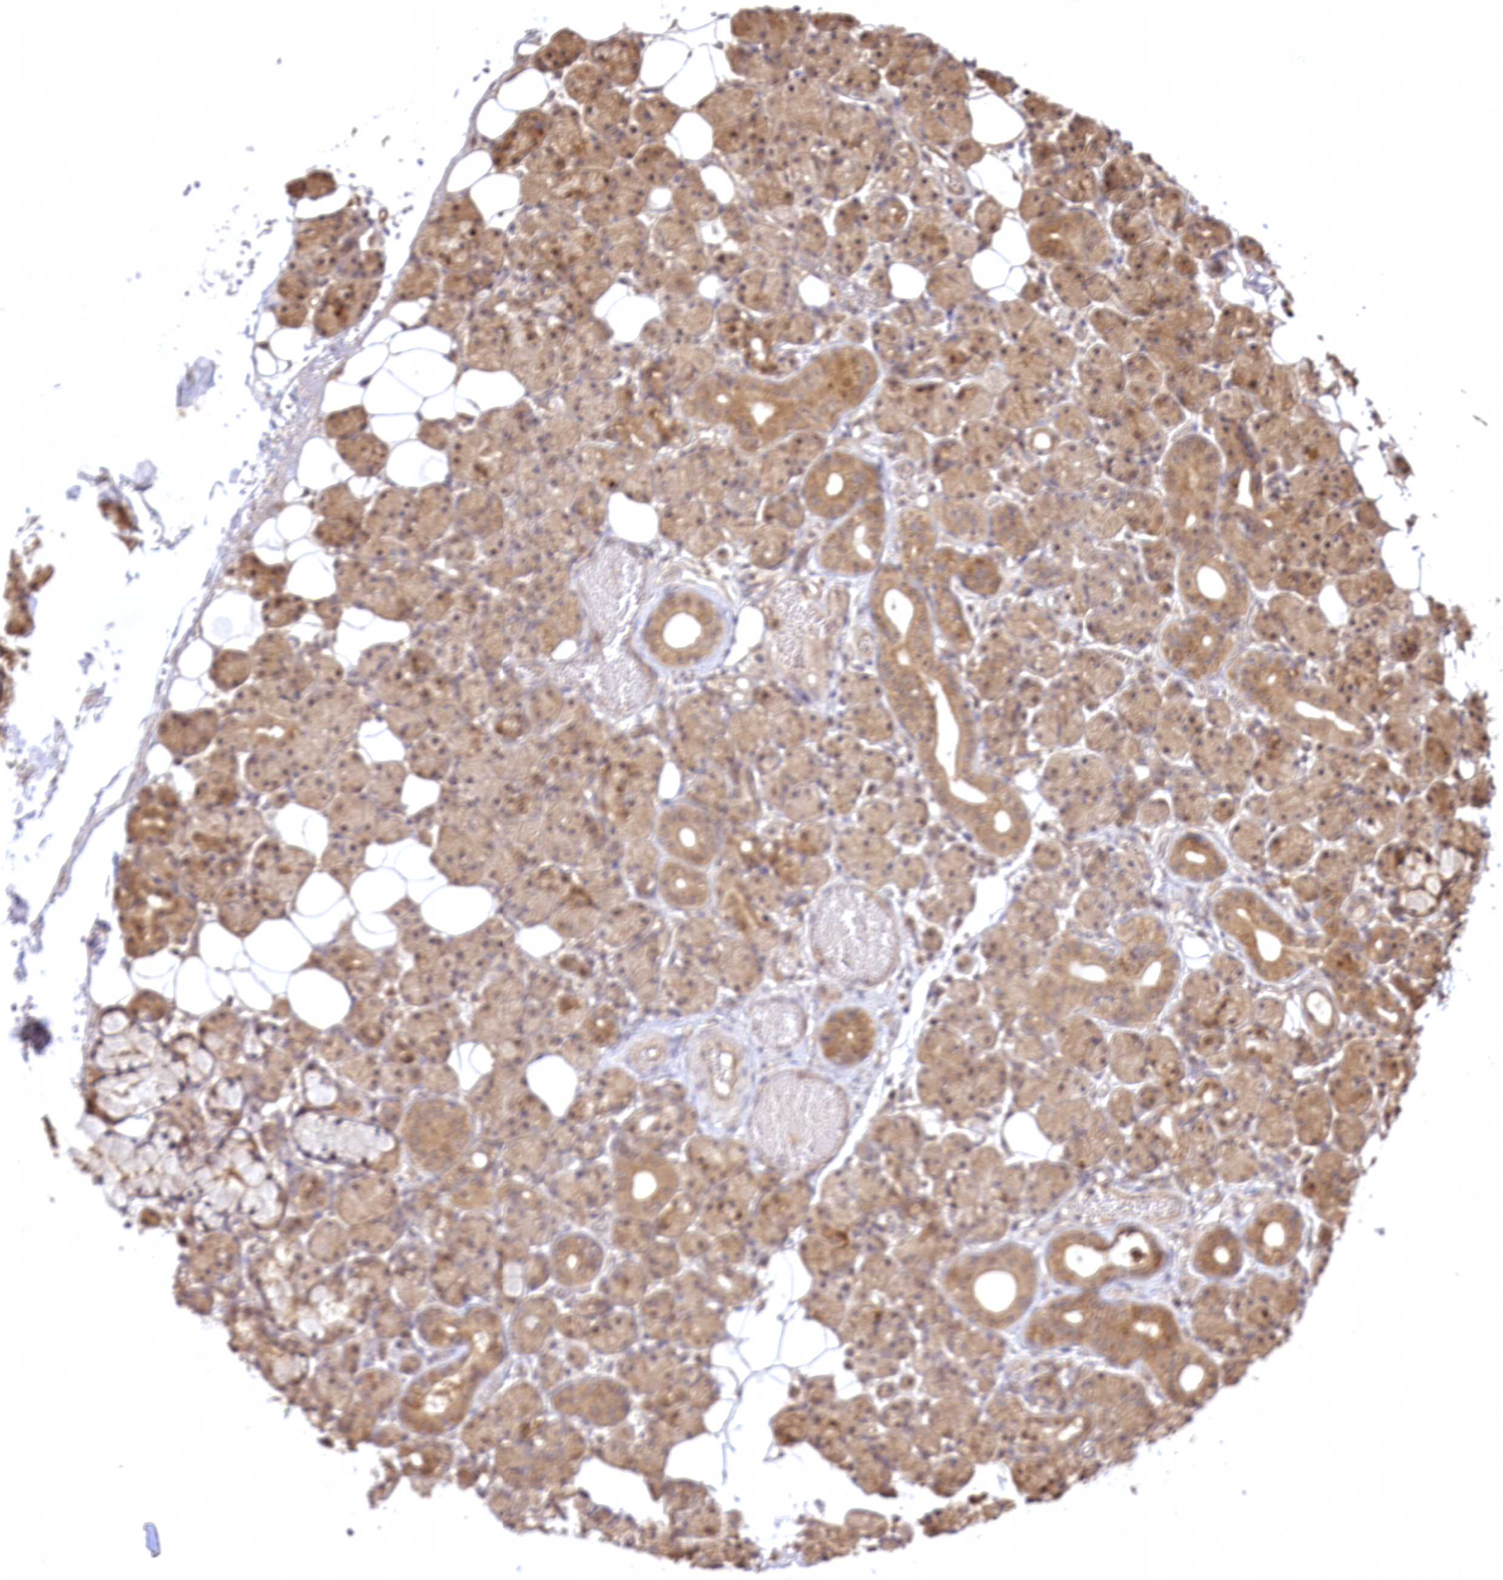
{"staining": {"intensity": "moderate", "quantity": ">75%", "location": "cytoplasmic/membranous,nuclear"}, "tissue": "salivary gland", "cell_type": "Glandular cells", "image_type": "normal", "snomed": [{"axis": "morphology", "description": "Normal tissue, NOS"}, {"axis": "topography", "description": "Salivary gland"}], "caption": "Approximately >75% of glandular cells in unremarkable human salivary gland show moderate cytoplasmic/membranous,nuclear protein positivity as visualized by brown immunohistochemical staining.", "gene": "SERGEF", "patient": {"sex": "male", "age": 63}}